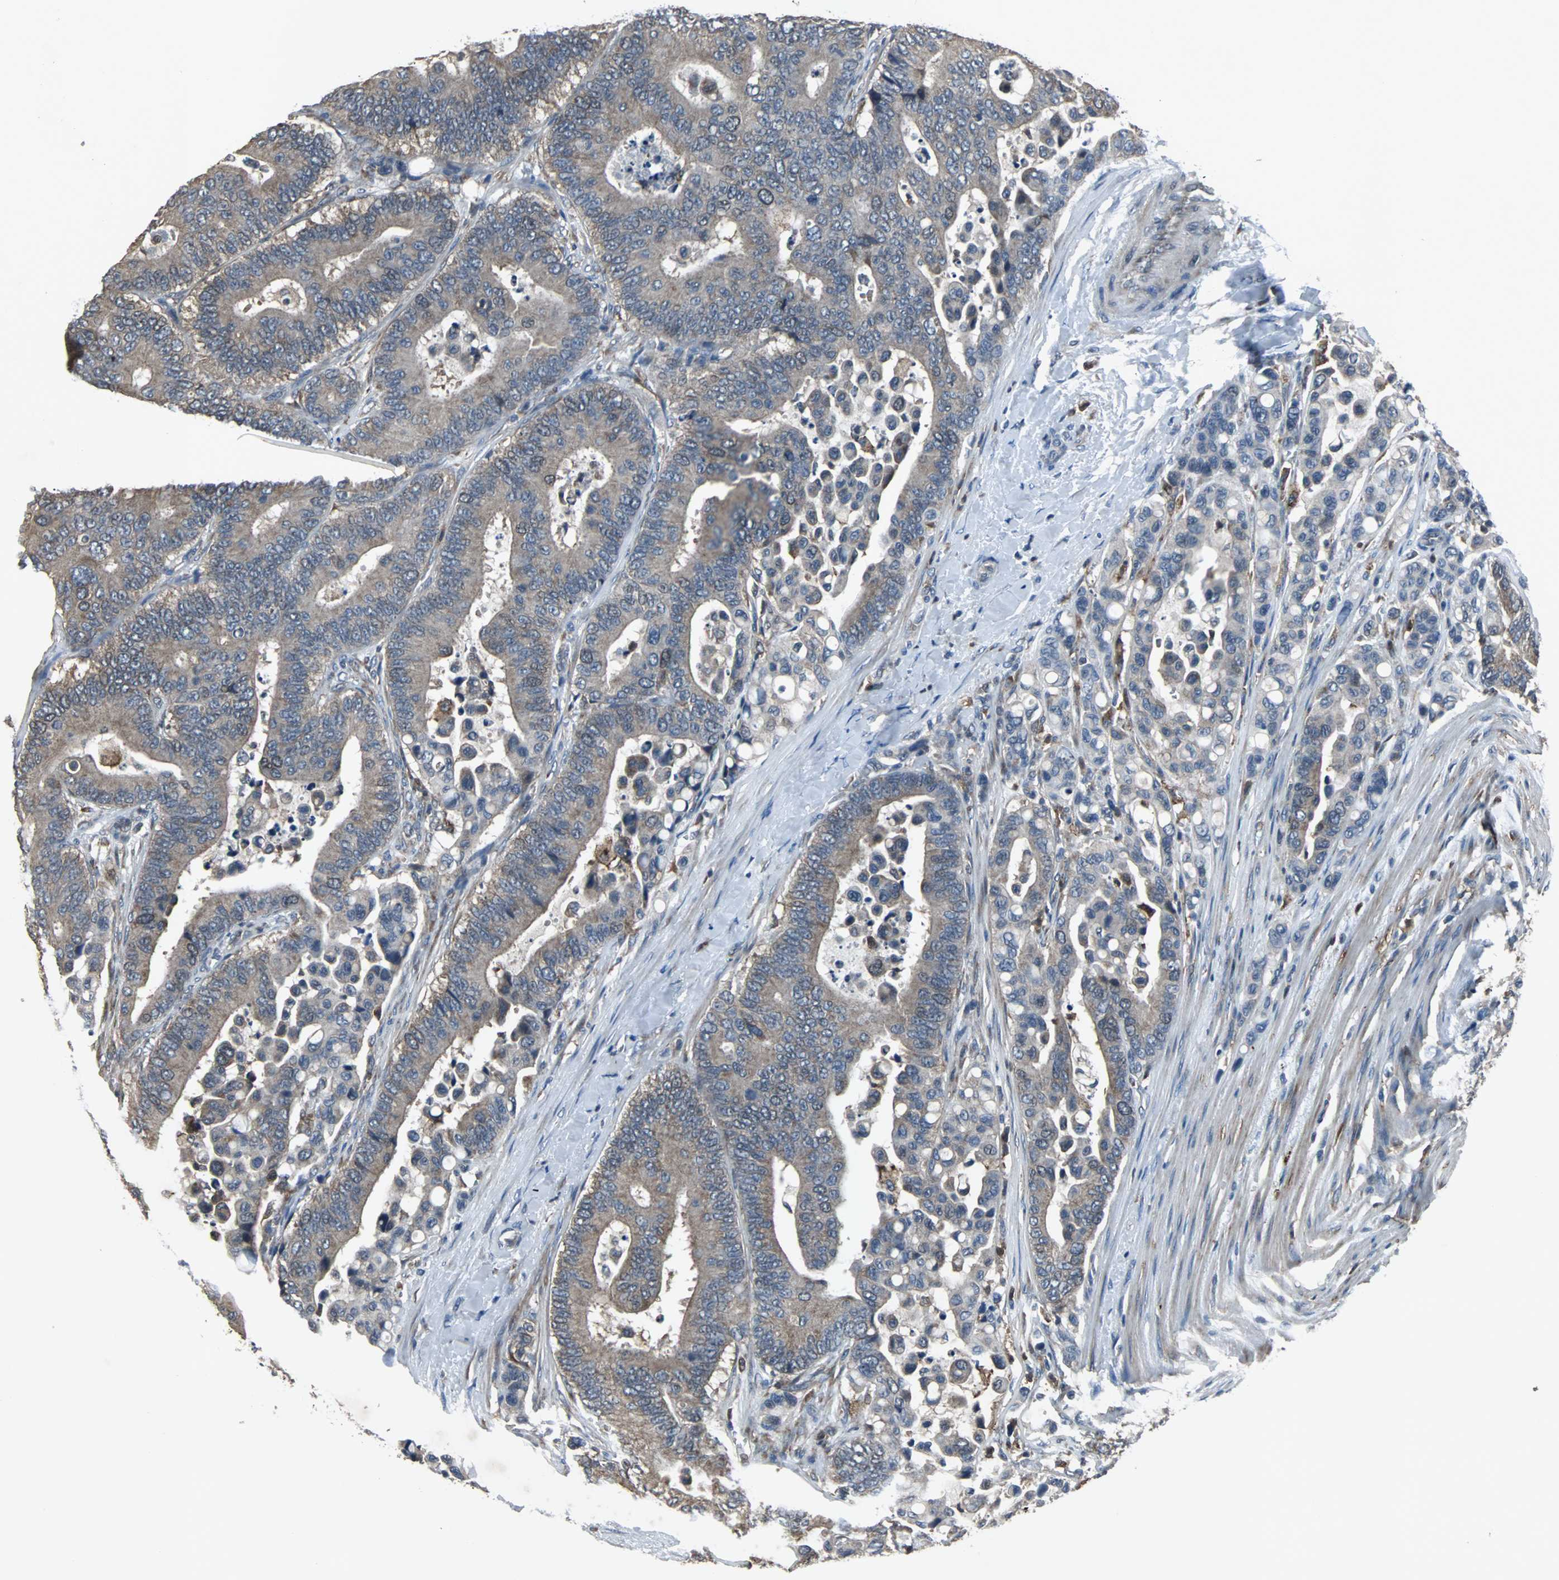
{"staining": {"intensity": "moderate", "quantity": ">75%", "location": "cytoplasmic/membranous"}, "tissue": "colorectal cancer", "cell_type": "Tumor cells", "image_type": "cancer", "snomed": [{"axis": "morphology", "description": "Normal tissue, NOS"}, {"axis": "morphology", "description": "Adenocarcinoma, NOS"}, {"axis": "topography", "description": "Colon"}], "caption": "A medium amount of moderate cytoplasmic/membranous positivity is identified in about >75% of tumor cells in colorectal adenocarcinoma tissue. The protein is shown in brown color, while the nuclei are stained blue.", "gene": "SOS1", "patient": {"sex": "male", "age": 82}}